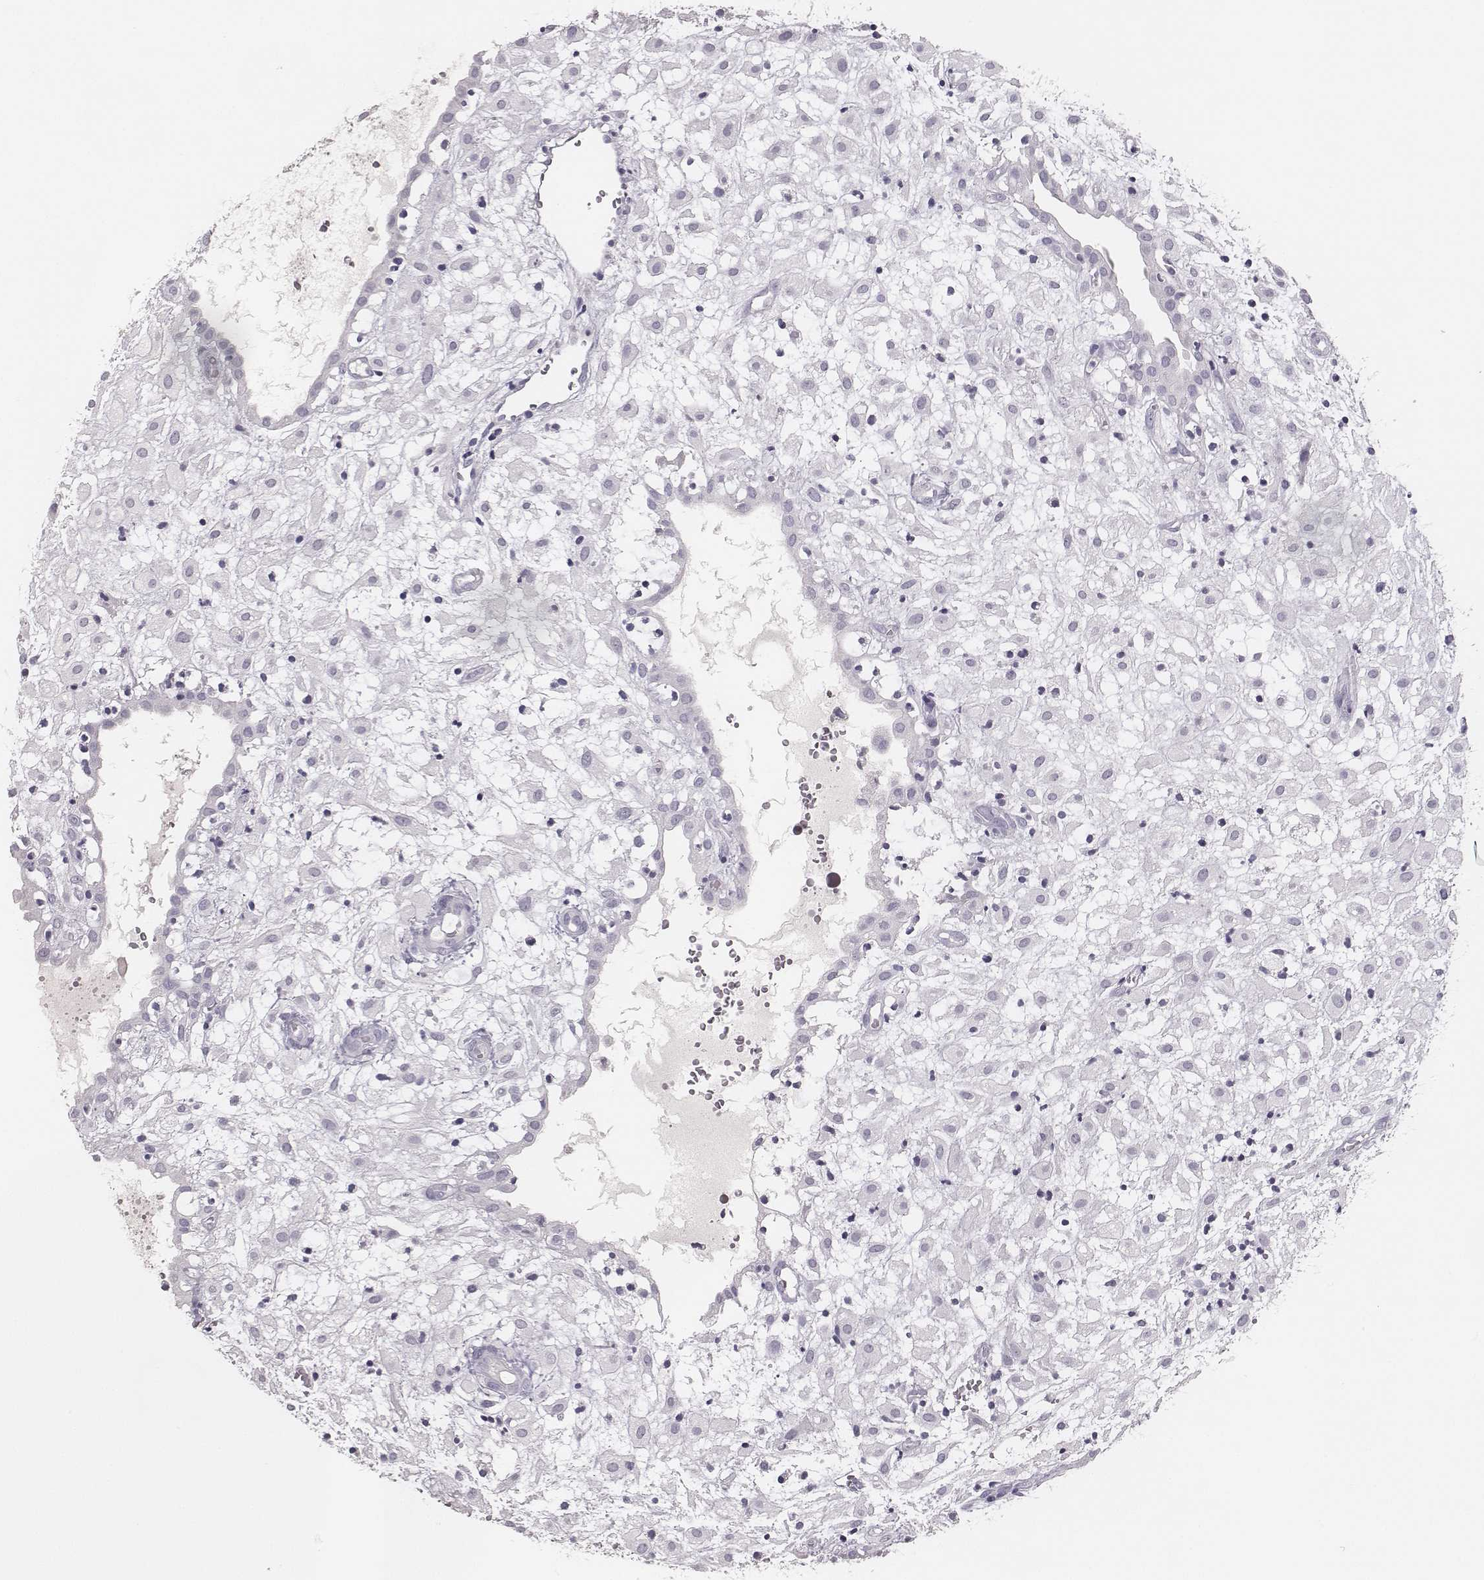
{"staining": {"intensity": "negative", "quantity": "none", "location": "none"}, "tissue": "placenta", "cell_type": "Decidual cells", "image_type": "normal", "snomed": [{"axis": "morphology", "description": "Normal tissue, NOS"}, {"axis": "topography", "description": "Placenta"}], "caption": "Immunohistochemical staining of unremarkable human placenta displays no significant staining in decidual cells. The staining was performed using DAB (3,3'-diaminobenzidine) to visualize the protein expression in brown, while the nuclei were stained in blue with hematoxylin (Magnification: 20x).", "gene": "MYH6", "patient": {"sex": "female", "age": 24}}